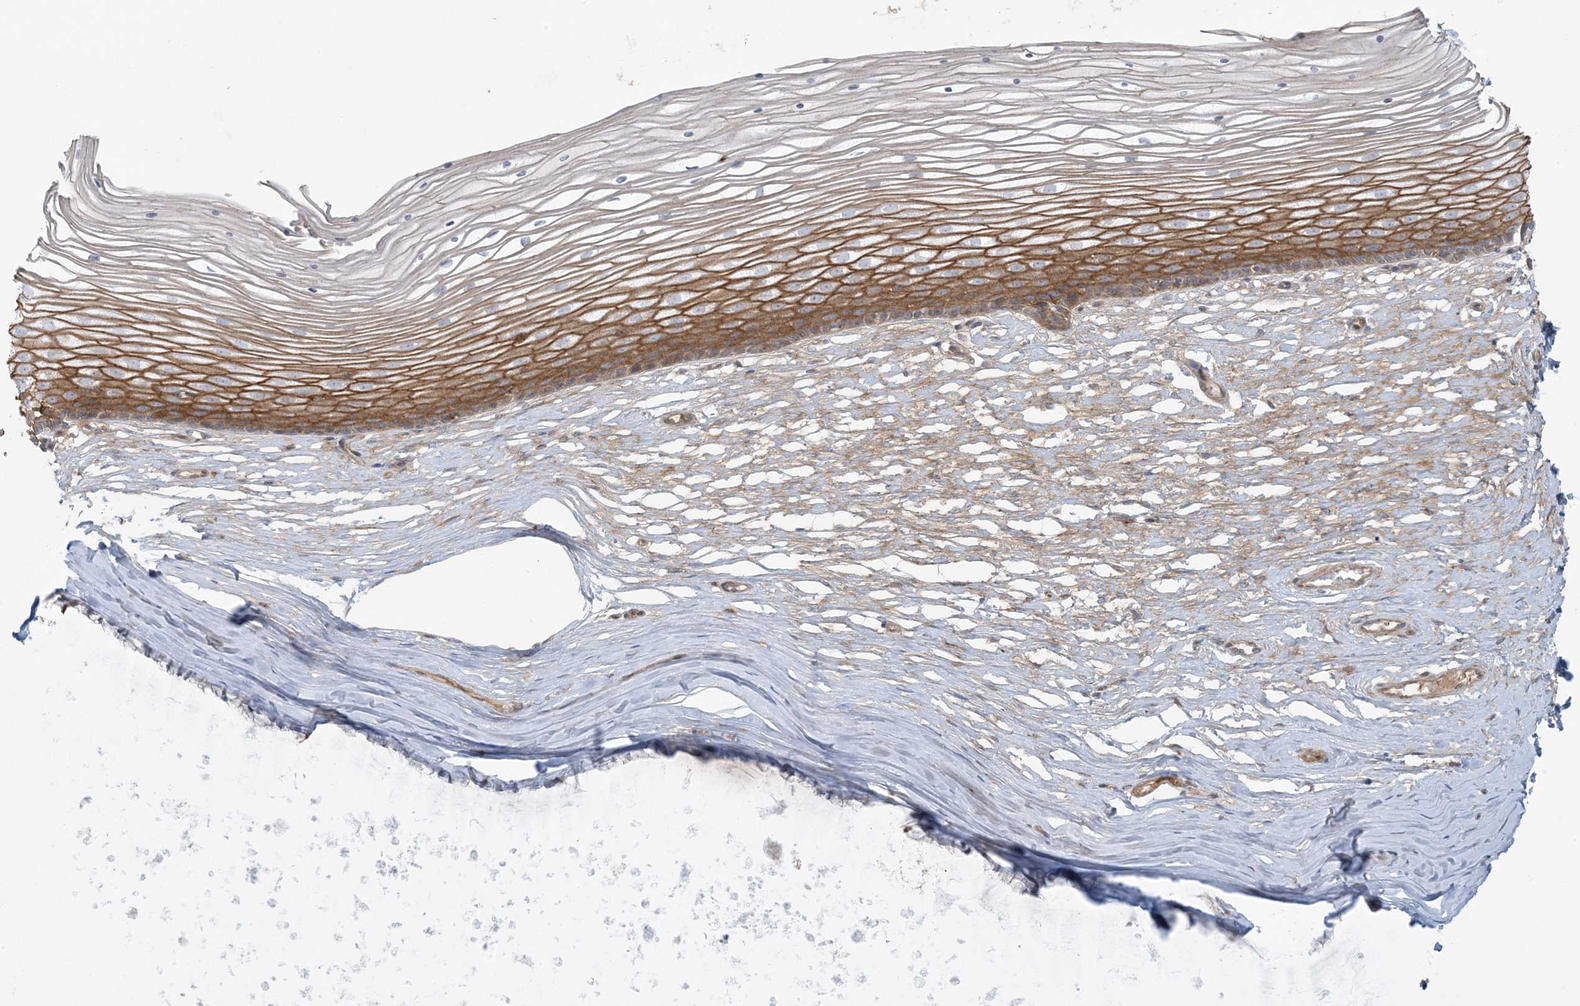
{"staining": {"intensity": "strong", "quantity": ">75%", "location": "cytoplasmic/membranous"}, "tissue": "vagina", "cell_type": "Squamous epithelial cells", "image_type": "normal", "snomed": [{"axis": "morphology", "description": "Normal tissue, NOS"}, {"axis": "topography", "description": "Vagina"}, {"axis": "topography", "description": "Cervix"}], "caption": "Protein expression analysis of normal vagina exhibits strong cytoplasmic/membranous staining in about >75% of squamous epithelial cells.", "gene": "PIK3R4", "patient": {"sex": "female", "age": 40}}